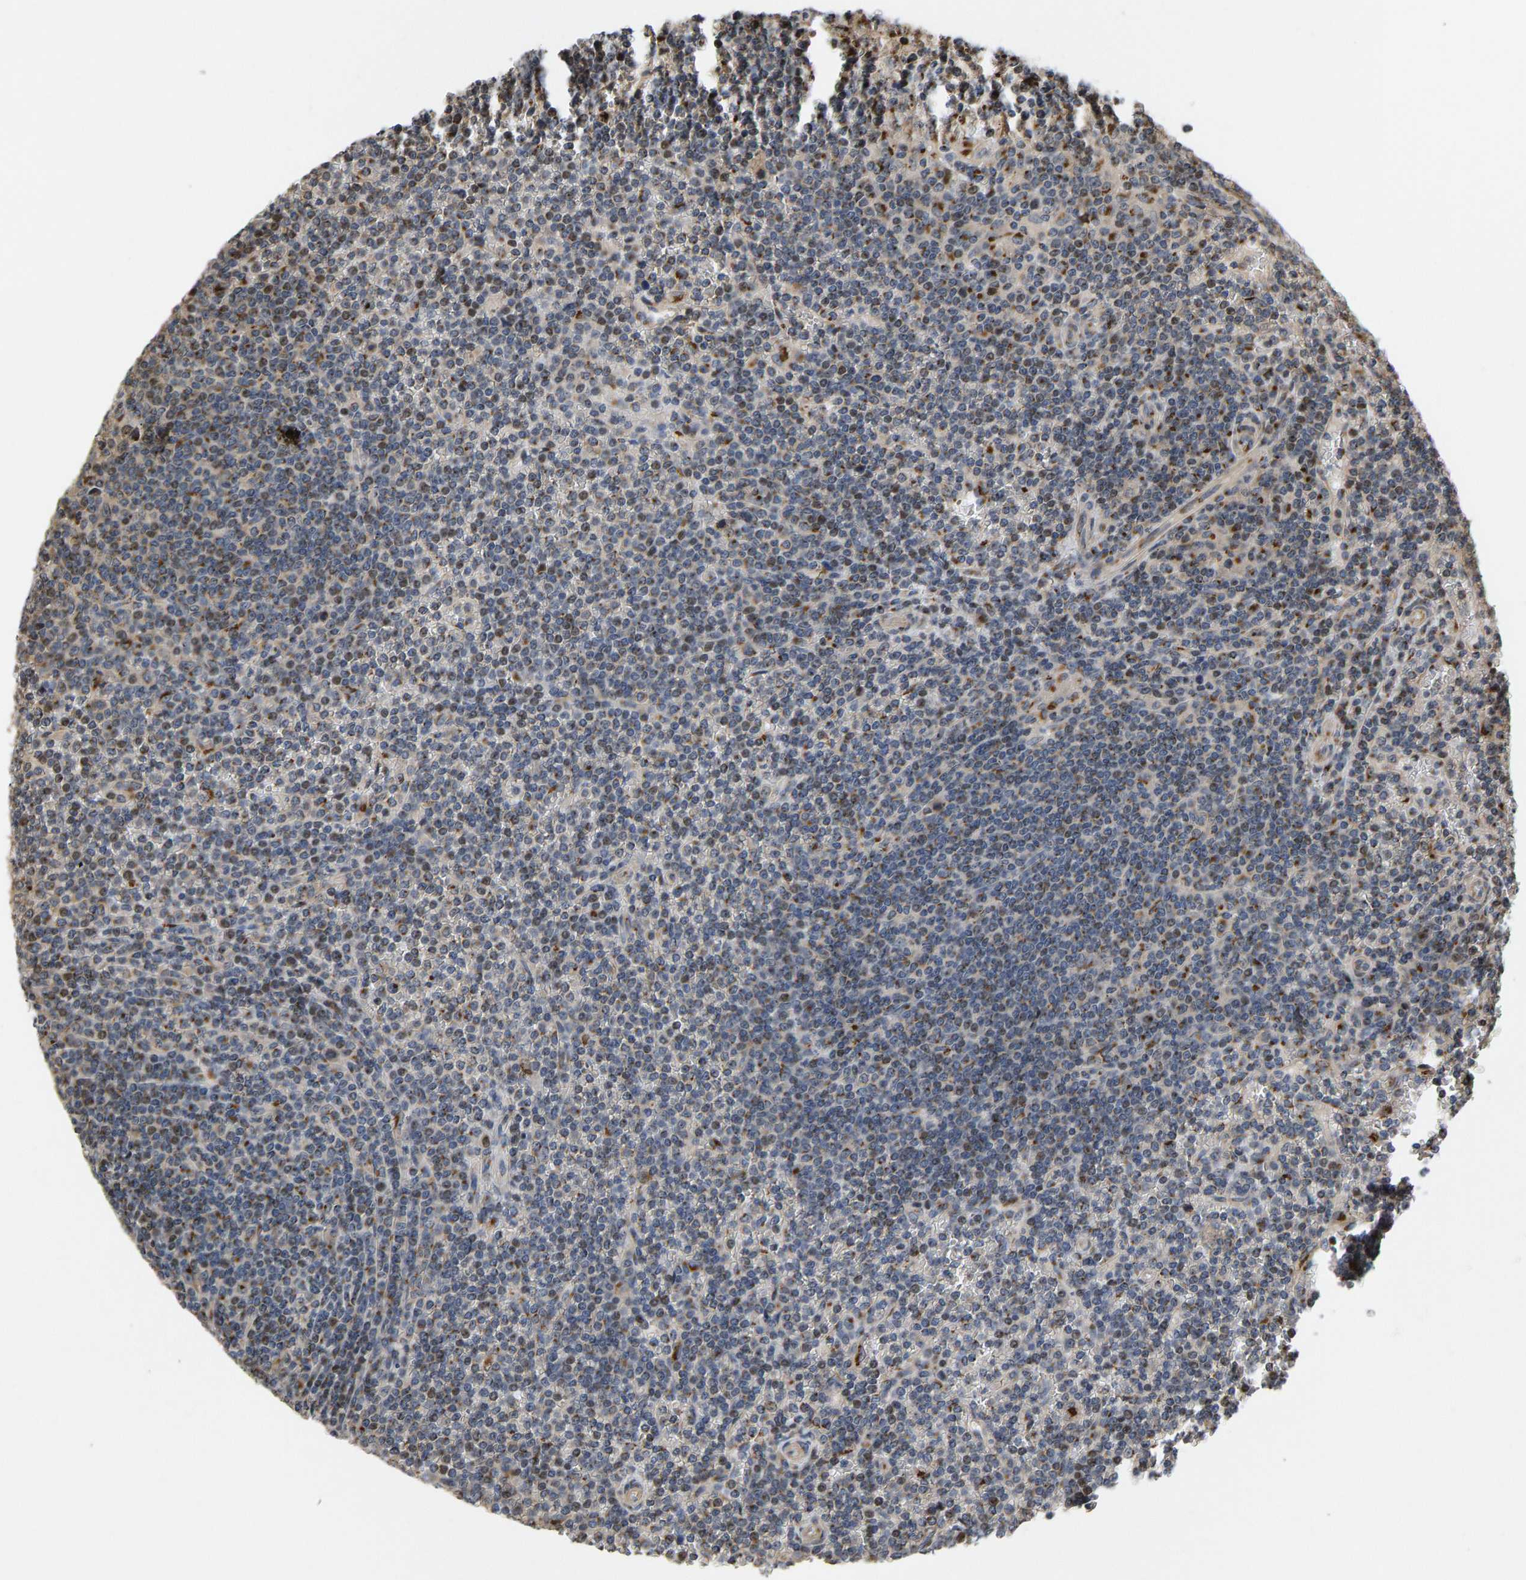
{"staining": {"intensity": "moderate", "quantity": "25%-75%", "location": "cytoplasmic/membranous,nuclear"}, "tissue": "lymphoma", "cell_type": "Tumor cells", "image_type": "cancer", "snomed": [{"axis": "morphology", "description": "Malignant lymphoma, non-Hodgkin's type, Low grade"}, {"axis": "topography", "description": "Spleen"}], "caption": "A brown stain shows moderate cytoplasmic/membranous and nuclear expression of a protein in lymphoma tumor cells. The staining was performed using DAB (3,3'-diaminobenzidine) to visualize the protein expression in brown, while the nuclei were stained in blue with hematoxylin (Magnification: 20x).", "gene": "YIPF4", "patient": {"sex": "female", "age": 19}}